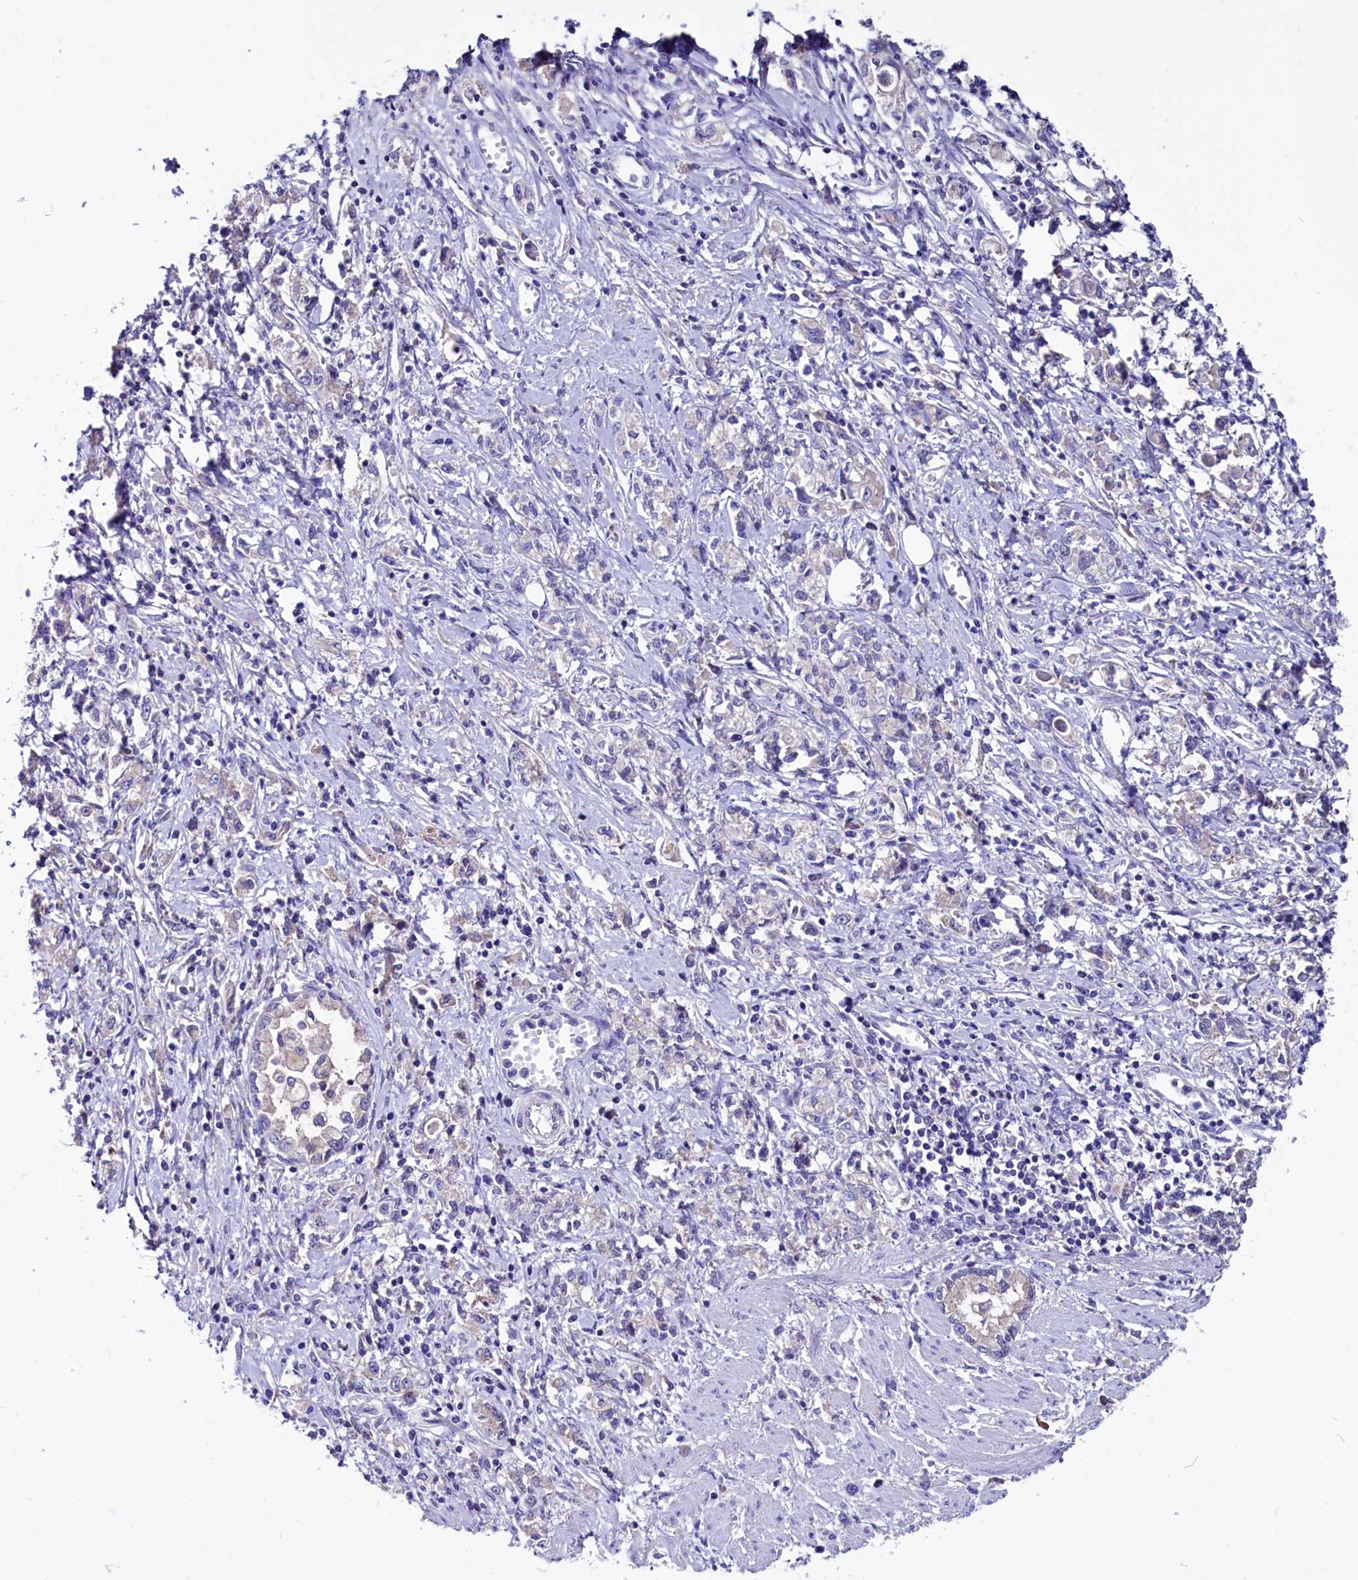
{"staining": {"intensity": "negative", "quantity": "none", "location": "none"}, "tissue": "stomach cancer", "cell_type": "Tumor cells", "image_type": "cancer", "snomed": [{"axis": "morphology", "description": "Adenocarcinoma, NOS"}, {"axis": "topography", "description": "Stomach"}], "caption": "Tumor cells show no significant positivity in stomach cancer (adenocarcinoma).", "gene": "CCBE1", "patient": {"sex": "female", "age": 76}}